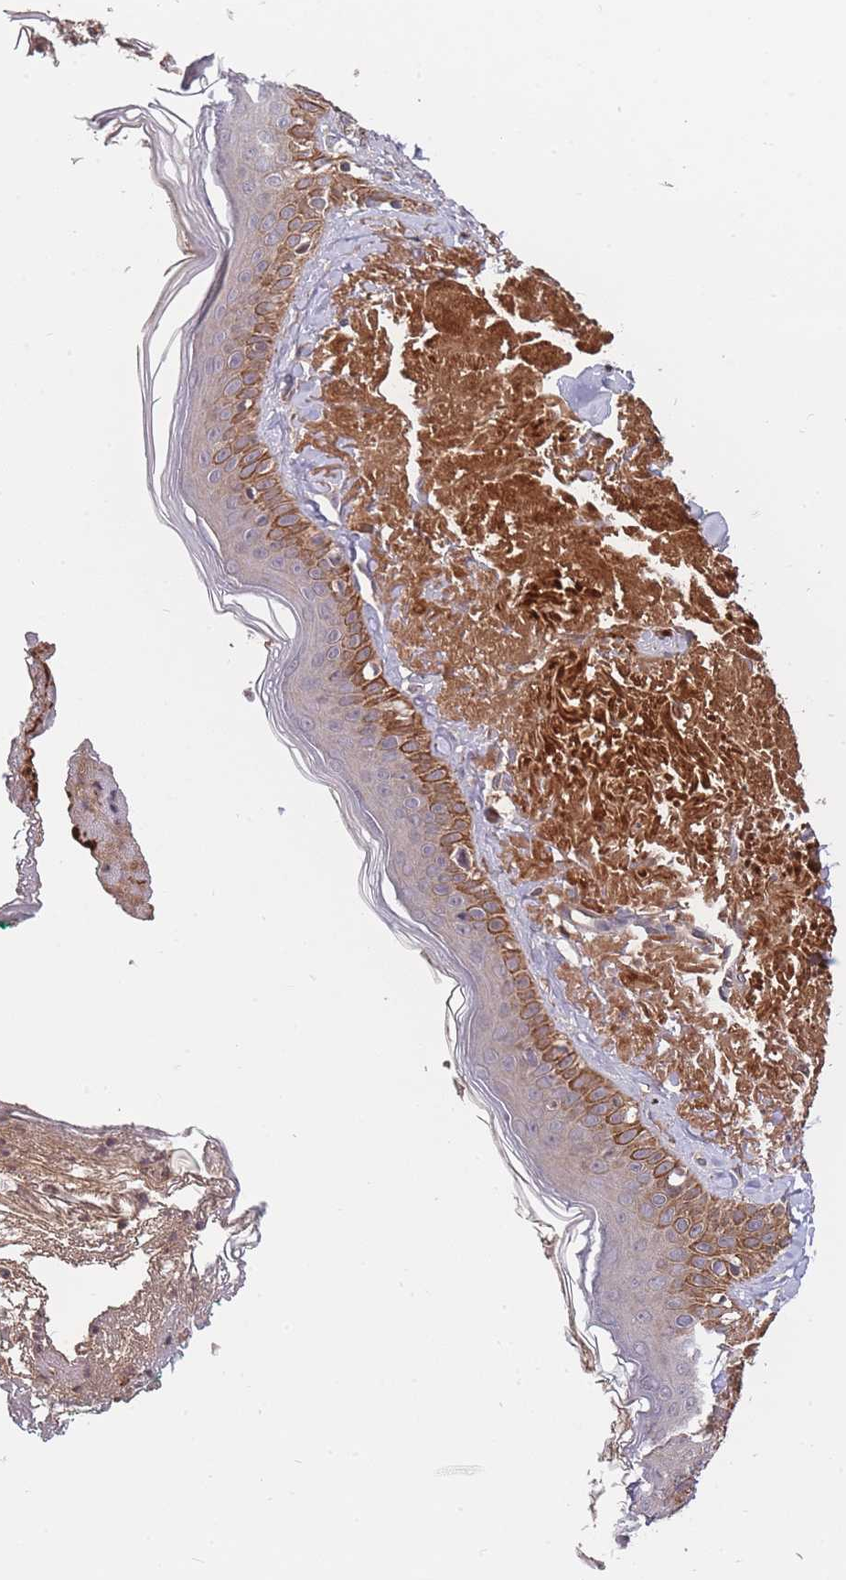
{"staining": {"intensity": "moderate", "quantity": ">75%", "location": "cytoplasmic/membranous"}, "tissue": "skin", "cell_type": "Fibroblasts", "image_type": "normal", "snomed": [{"axis": "morphology", "description": "Normal tissue, NOS"}, {"axis": "morphology", "description": "Malignant melanoma, NOS"}, {"axis": "topography", "description": "Skin"}], "caption": "This histopathology image displays benign skin stained with immunohistochemistry to label a protein in brown. The cytoplasmic/membranous of fibroblasts show moderate positivity for the protein. Nuclei are counter-stained blue.", "gene": "RALGDS", "patient": {"sex": "male", "age": 80}}